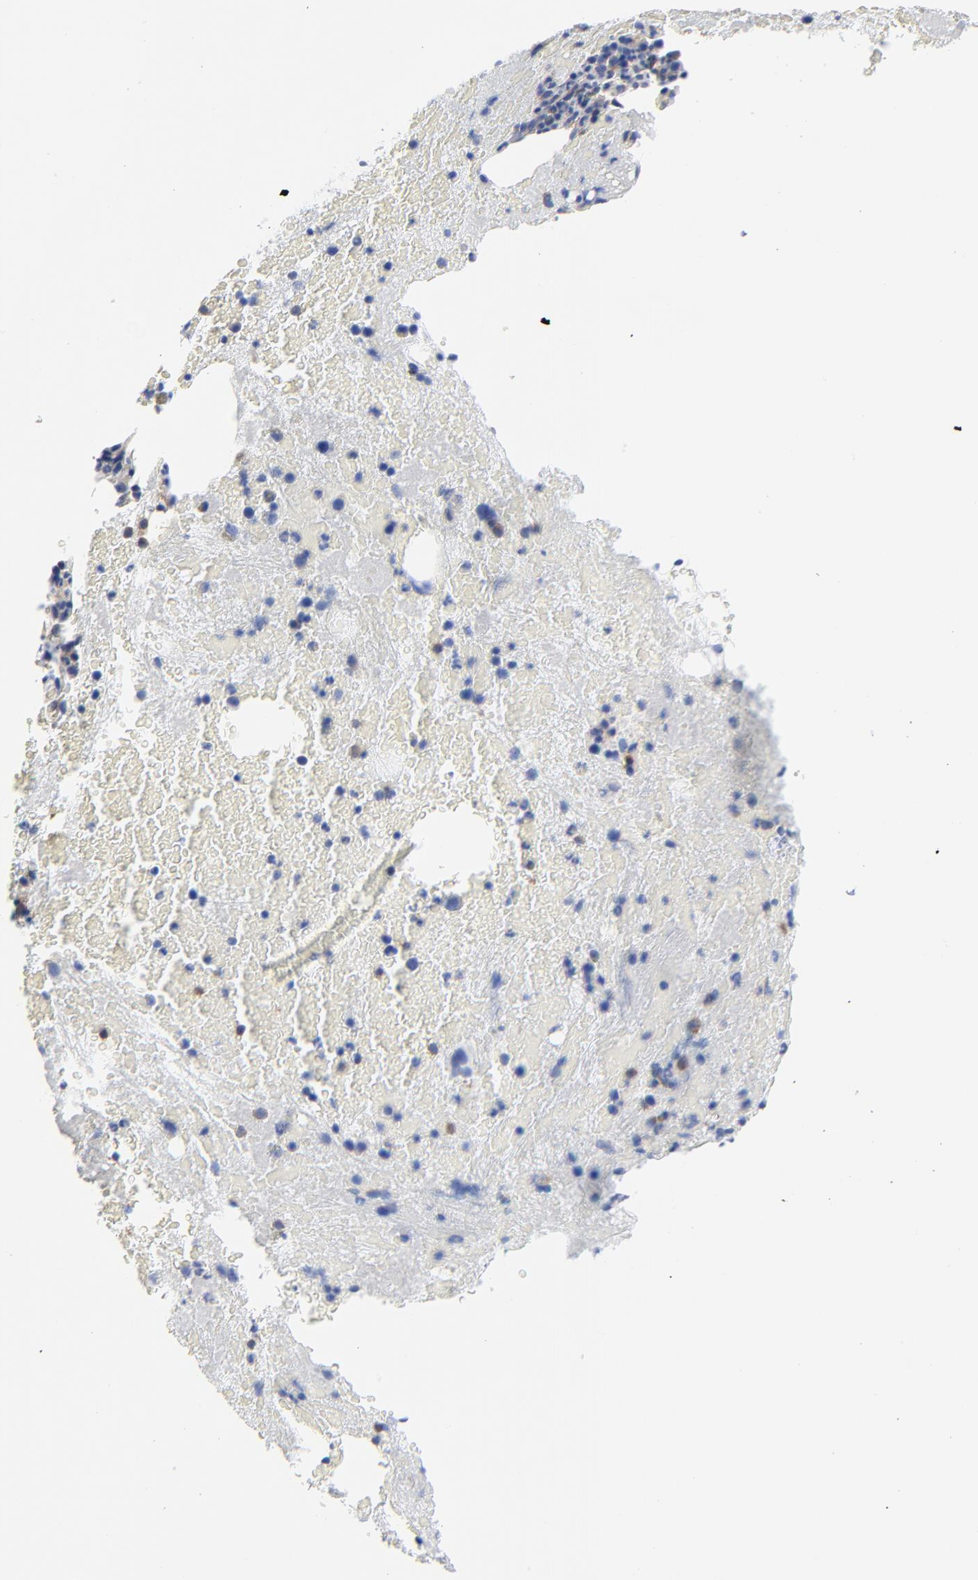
{"staining": {"intensity": "negative", "quantity": "none", "location": "none"}, "tissue": "bone marrow", "cell_type": "Hematopoietic cells", "image_type": "normal", "snomed": [{"axis": "morphology", "description": "Normal tissue, NOS"}, {"axis": "topography", "description": "Bone marrow"}], "caption": "IHC of normal bone marrow shows no positivity in hematopoietic cells. Brightfield microscopy of immunohistochemistry (IHC) stained with DAB (3,3'-diaminobenzidine) (brown) and hematoxylin (blue), captured at high magnification.", "gene": "STAT2", "patient": {"sex": "male", "age": 76}}